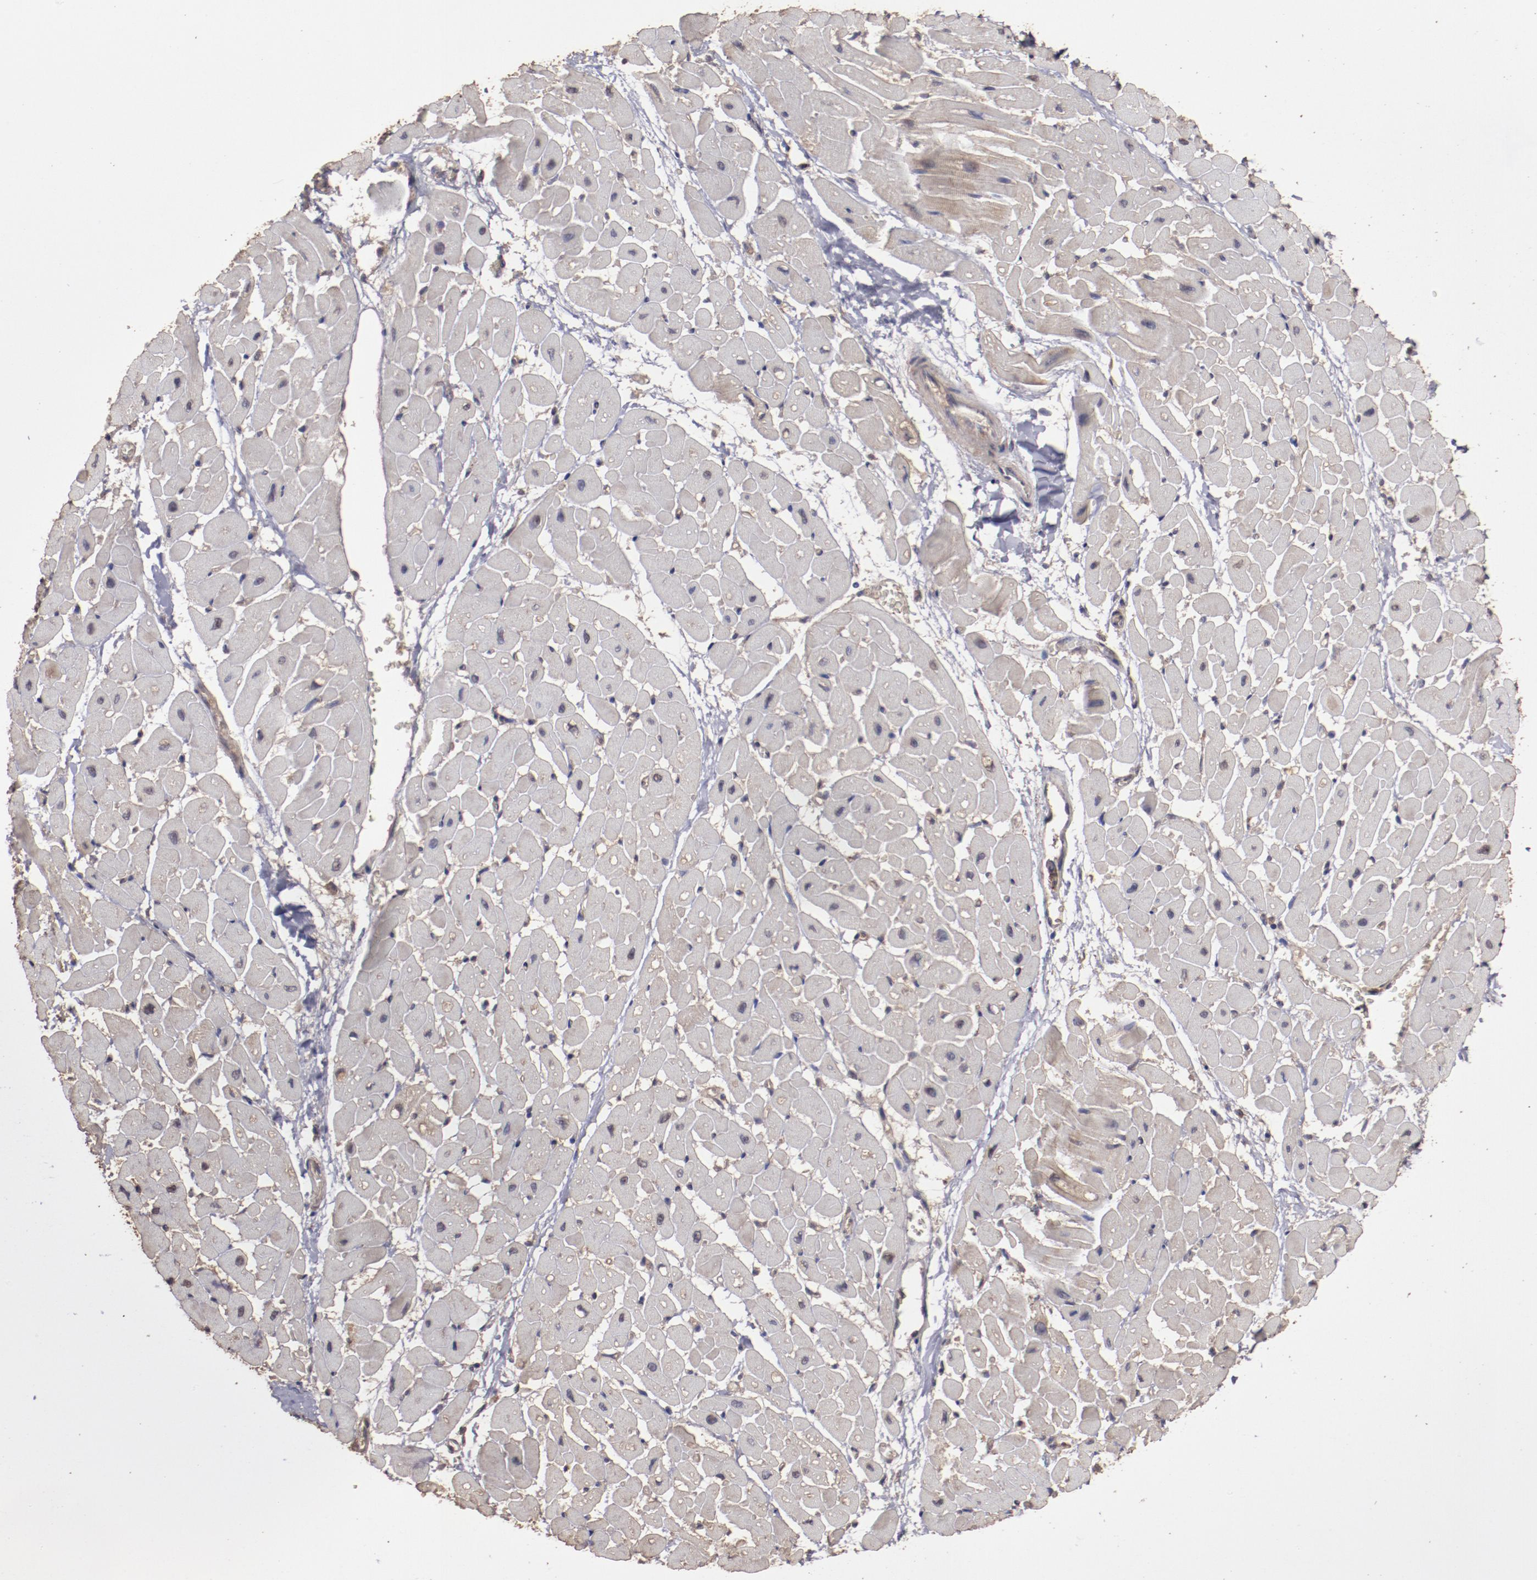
{"staining": {"intensity": "weak", "quantity": "<25%", "location": "cytoplasmic/membranous"}, "tissue": "heart muscle", "cell_type": "Cardiomyocytes", "image_type": "normal", "snomed": [{"axis": "morphology", "description": "Normal tissue, NOS"}, {"axis": "topography", "description": "Heart"}], "caption": "Unremarkable heart muscle was stained to show a protein in brown. There is no significant expression in cardiomyocytes. (Stains: DAB IHC with hematoxylin counter stain, Microscopy: brightfield microscopy at high magnification).", "gene": "FAT1", "patient": {"sex": "male", "age": 45}}